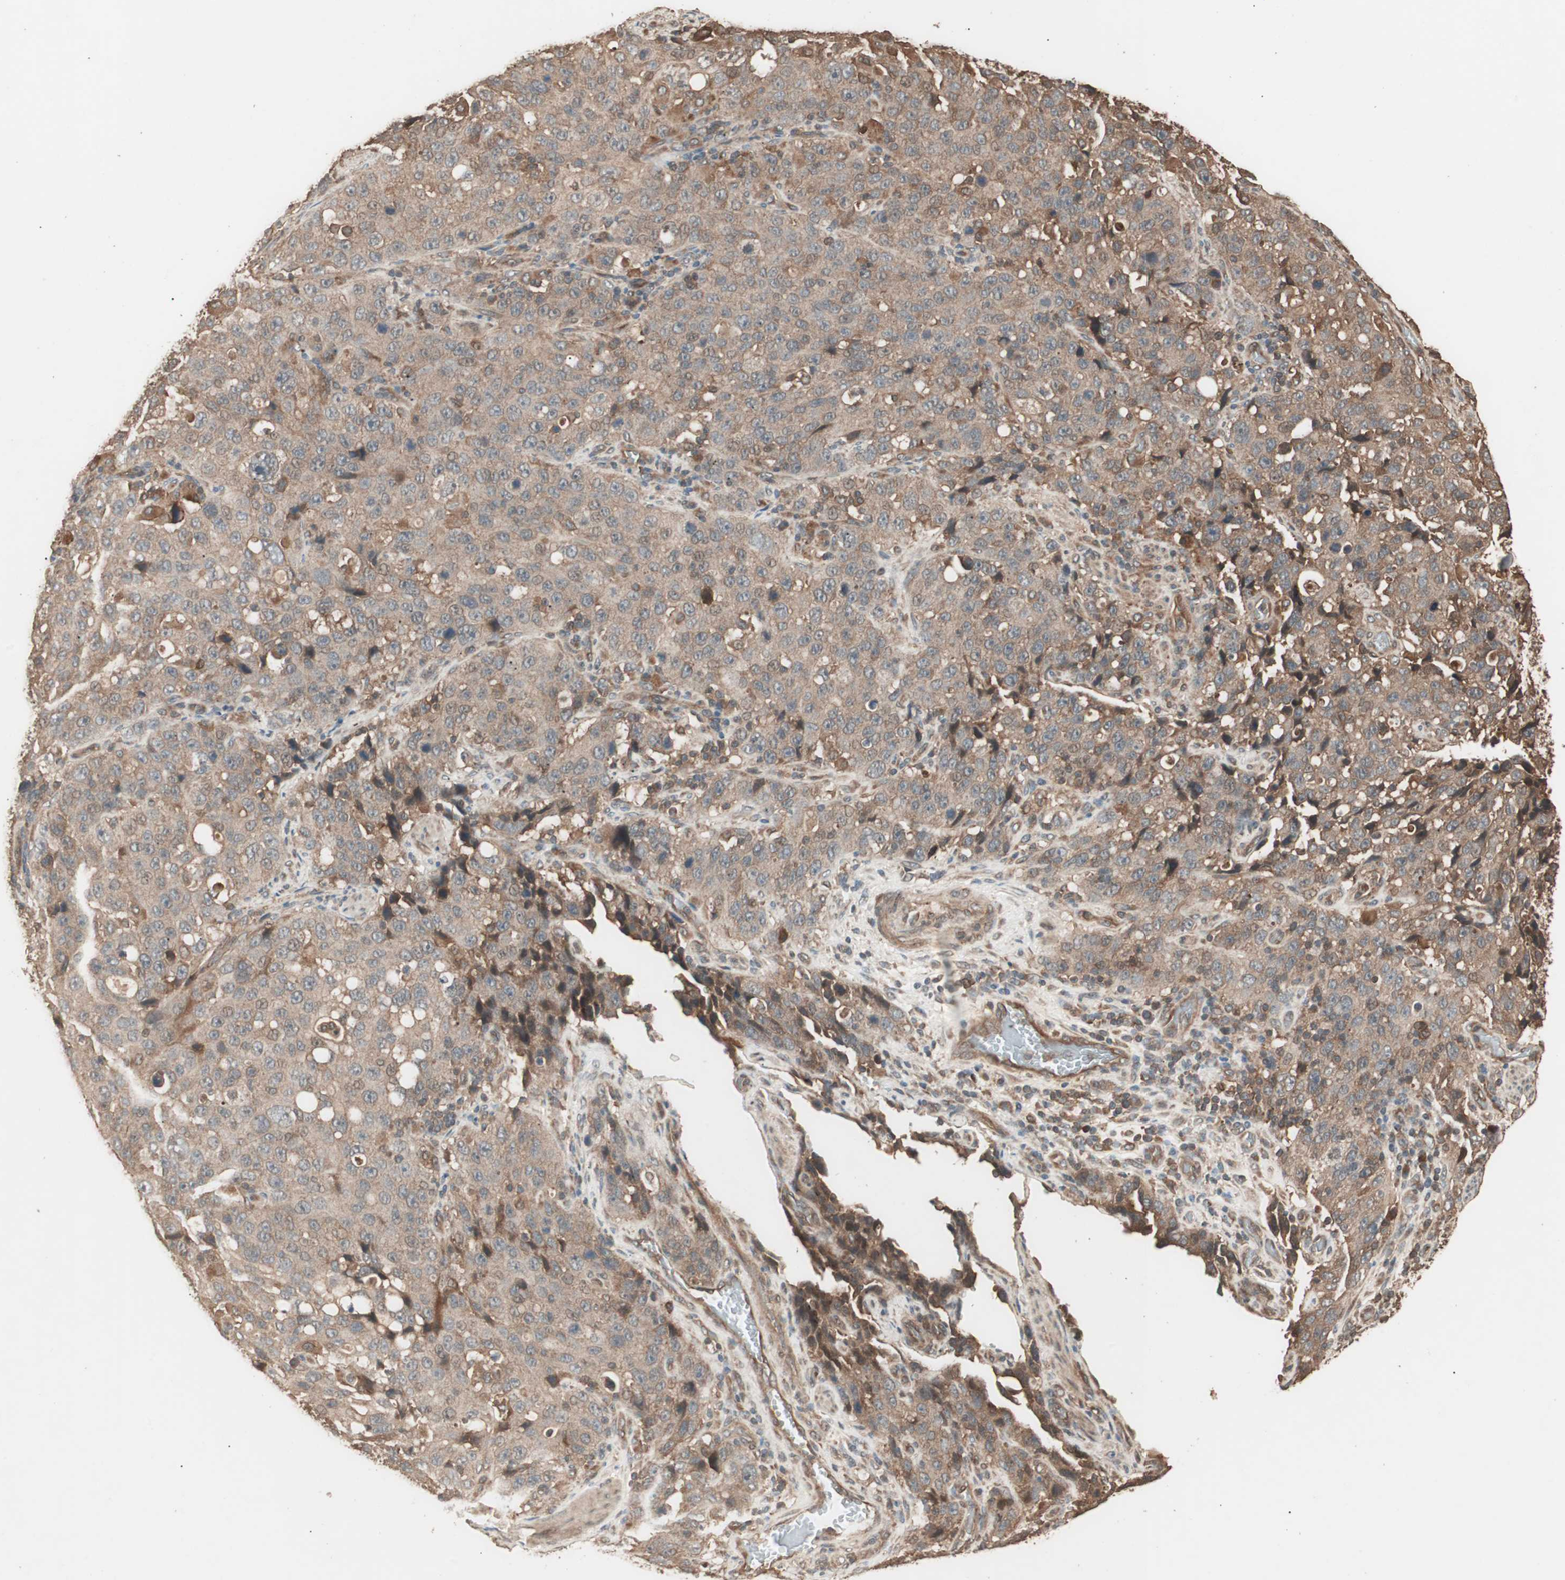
{"staining": {"intensity": "moderate", "quantity": ">75%", "location": "cytoplasmic/membranous"}, "tissue": "stomach cancer", "cell_type": "Tumor cells", "image_type": "cancer", "snomed": [{"axis": "morphology", "description": "Normal tissue, NOS"}, {"axis": "morphology", "description": "Adenocarcinoma, NOS"}, {"axis": "topography", "description": "Stomach"}], "caption": "Human stomach adenocarcinoma stained with a brown dye shows moderate cytoplasmic/membranous positive staining in about >75% of tumor cells.", "gene": "CCN4", "patient": {"sex": "male", "age": 48}}